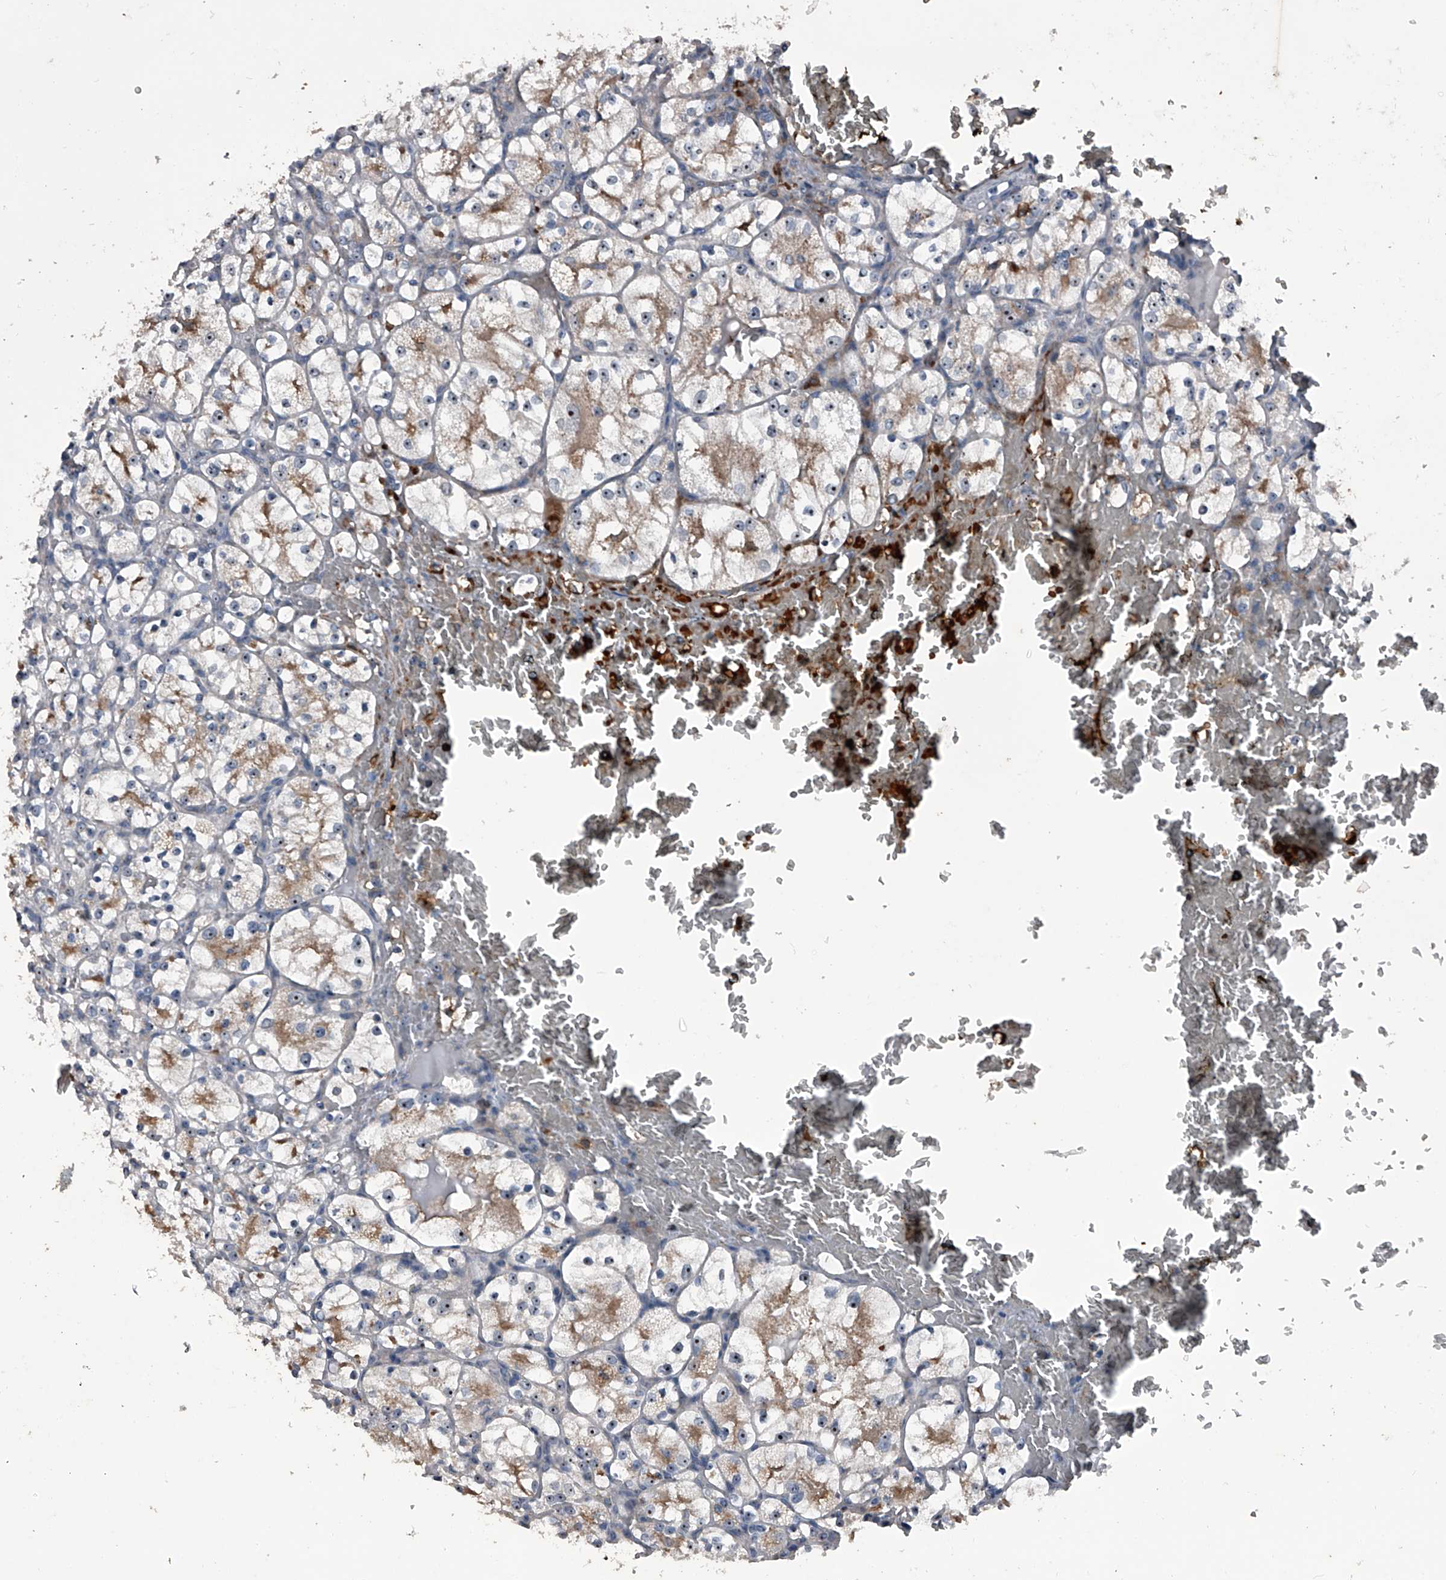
{"staining": {"intensity": "moderate", "quantity": "<25%", "location": "cytoplasmic/membranous,nuclear"}, "tissue": "renal cancer", "cell_type": "Tumor cells", "image_type": "cancer", "snomed": [{"axis": "morphology", "description": "Adenocarcinoma, NOS"}, {"axis": "topography", "description": "Kidney"}], "caption": "IHC of human renal cancer (adenocarcinoma) demonstrates low levels of moderate cytoplasmic/membranous and nuclear expression in about <25% of tumor cells. (Brightfield microscopy of DAB IHC at high magnification).", "gene": "CEP85L", "patient": {"sex": "female", "age": 69}}